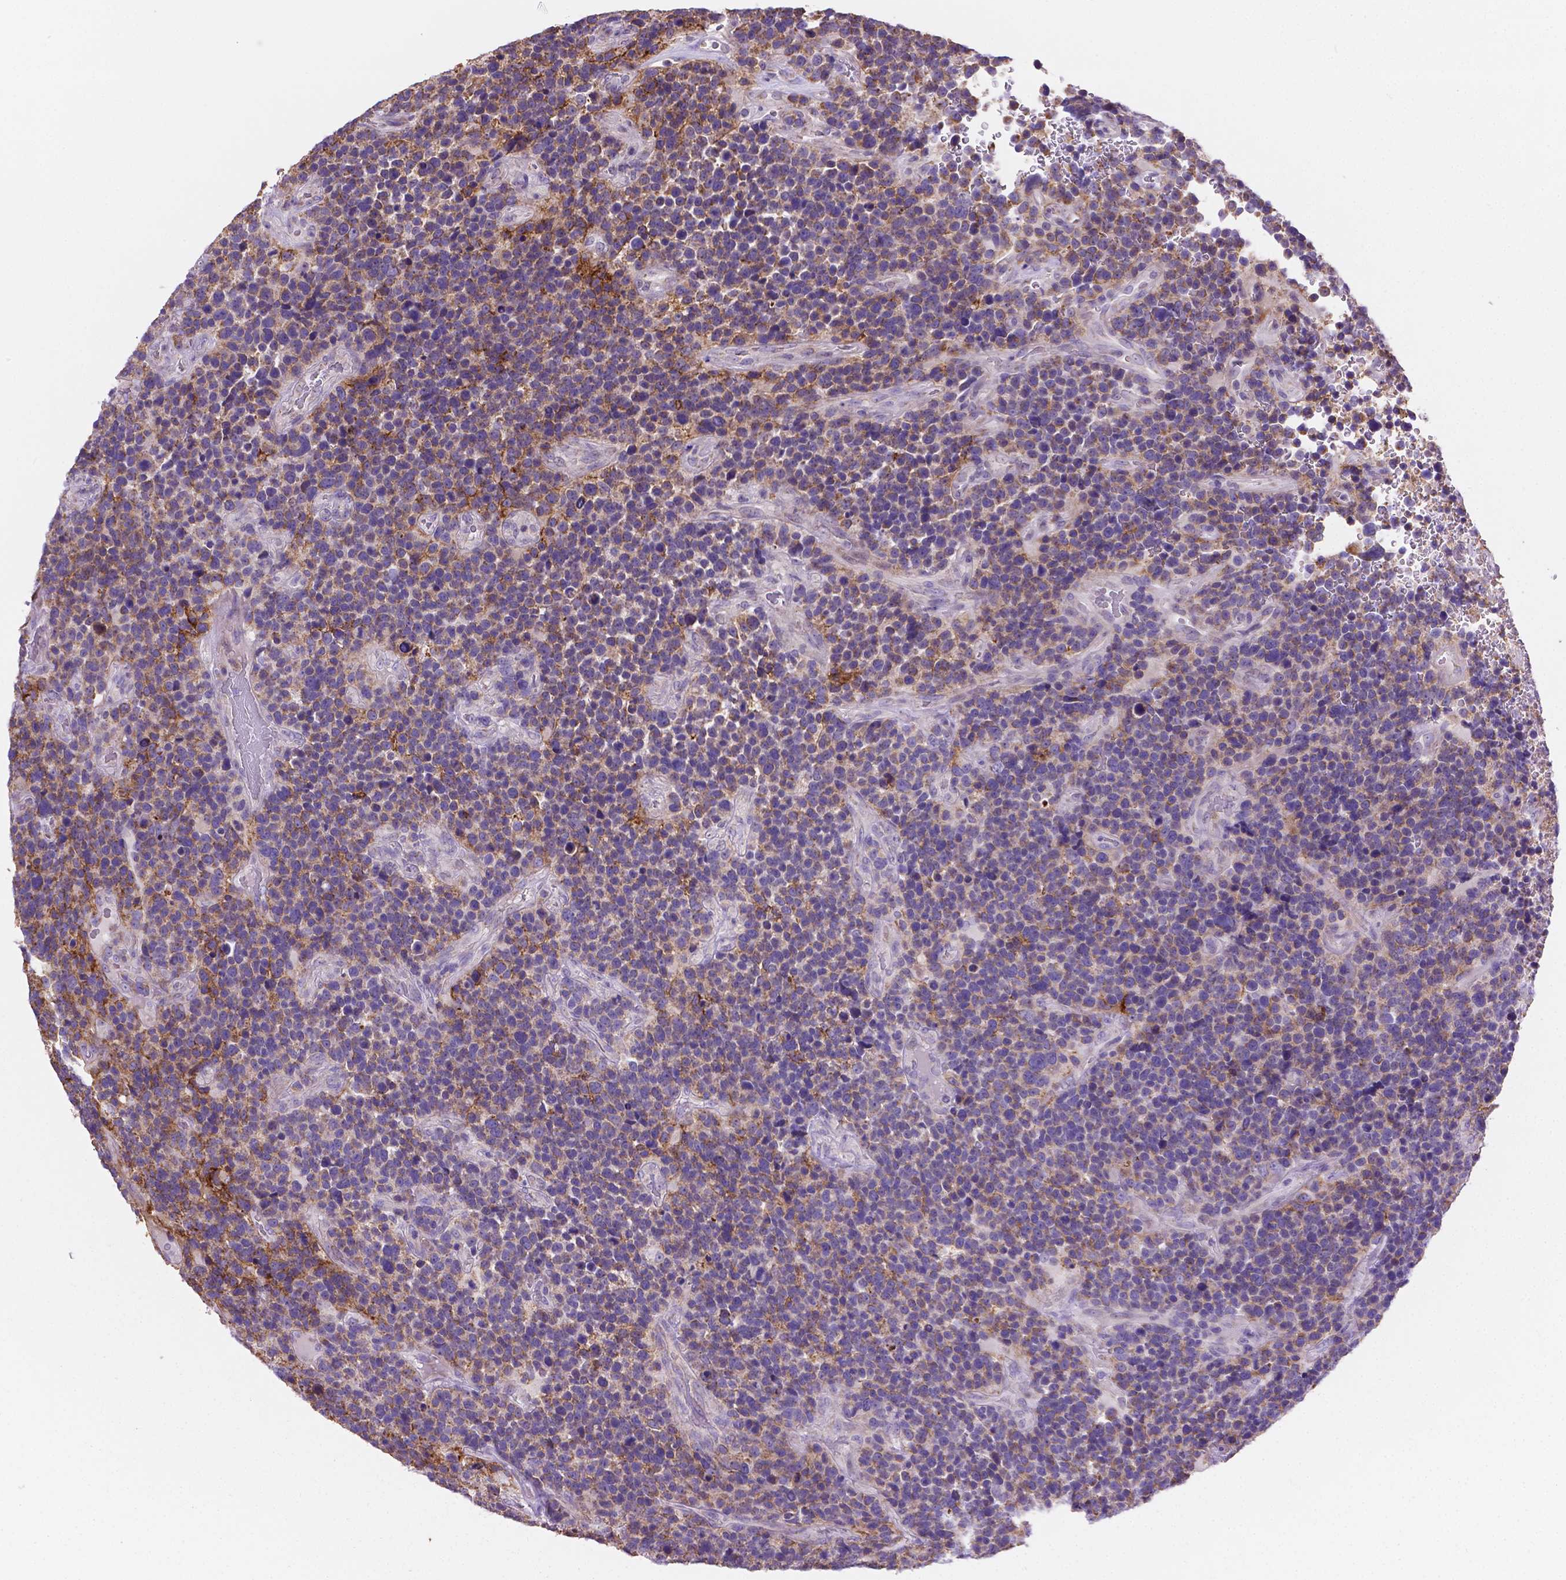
{"staining": {"intensity": "moderate", "quantity": "<25%", "location": "cytoplasmic/membranous"}, "tissue": "glioma", "cell_type": "Tumor cells", "image_type": "cancer", "snomed": [{"axis": "morphology", "description": "Glioma, malignant, High grade"}, {"axis": "topography", "description": "Brain"}], "caption": "Human malignant glioma (high-grade) stained with a brown dye exhibits moderate cytoplasmic/membranous positive staining in approximately <25% of tumor cells.", "gene": "CSPG5", "patient": {"sex": "male", "age": 33}}